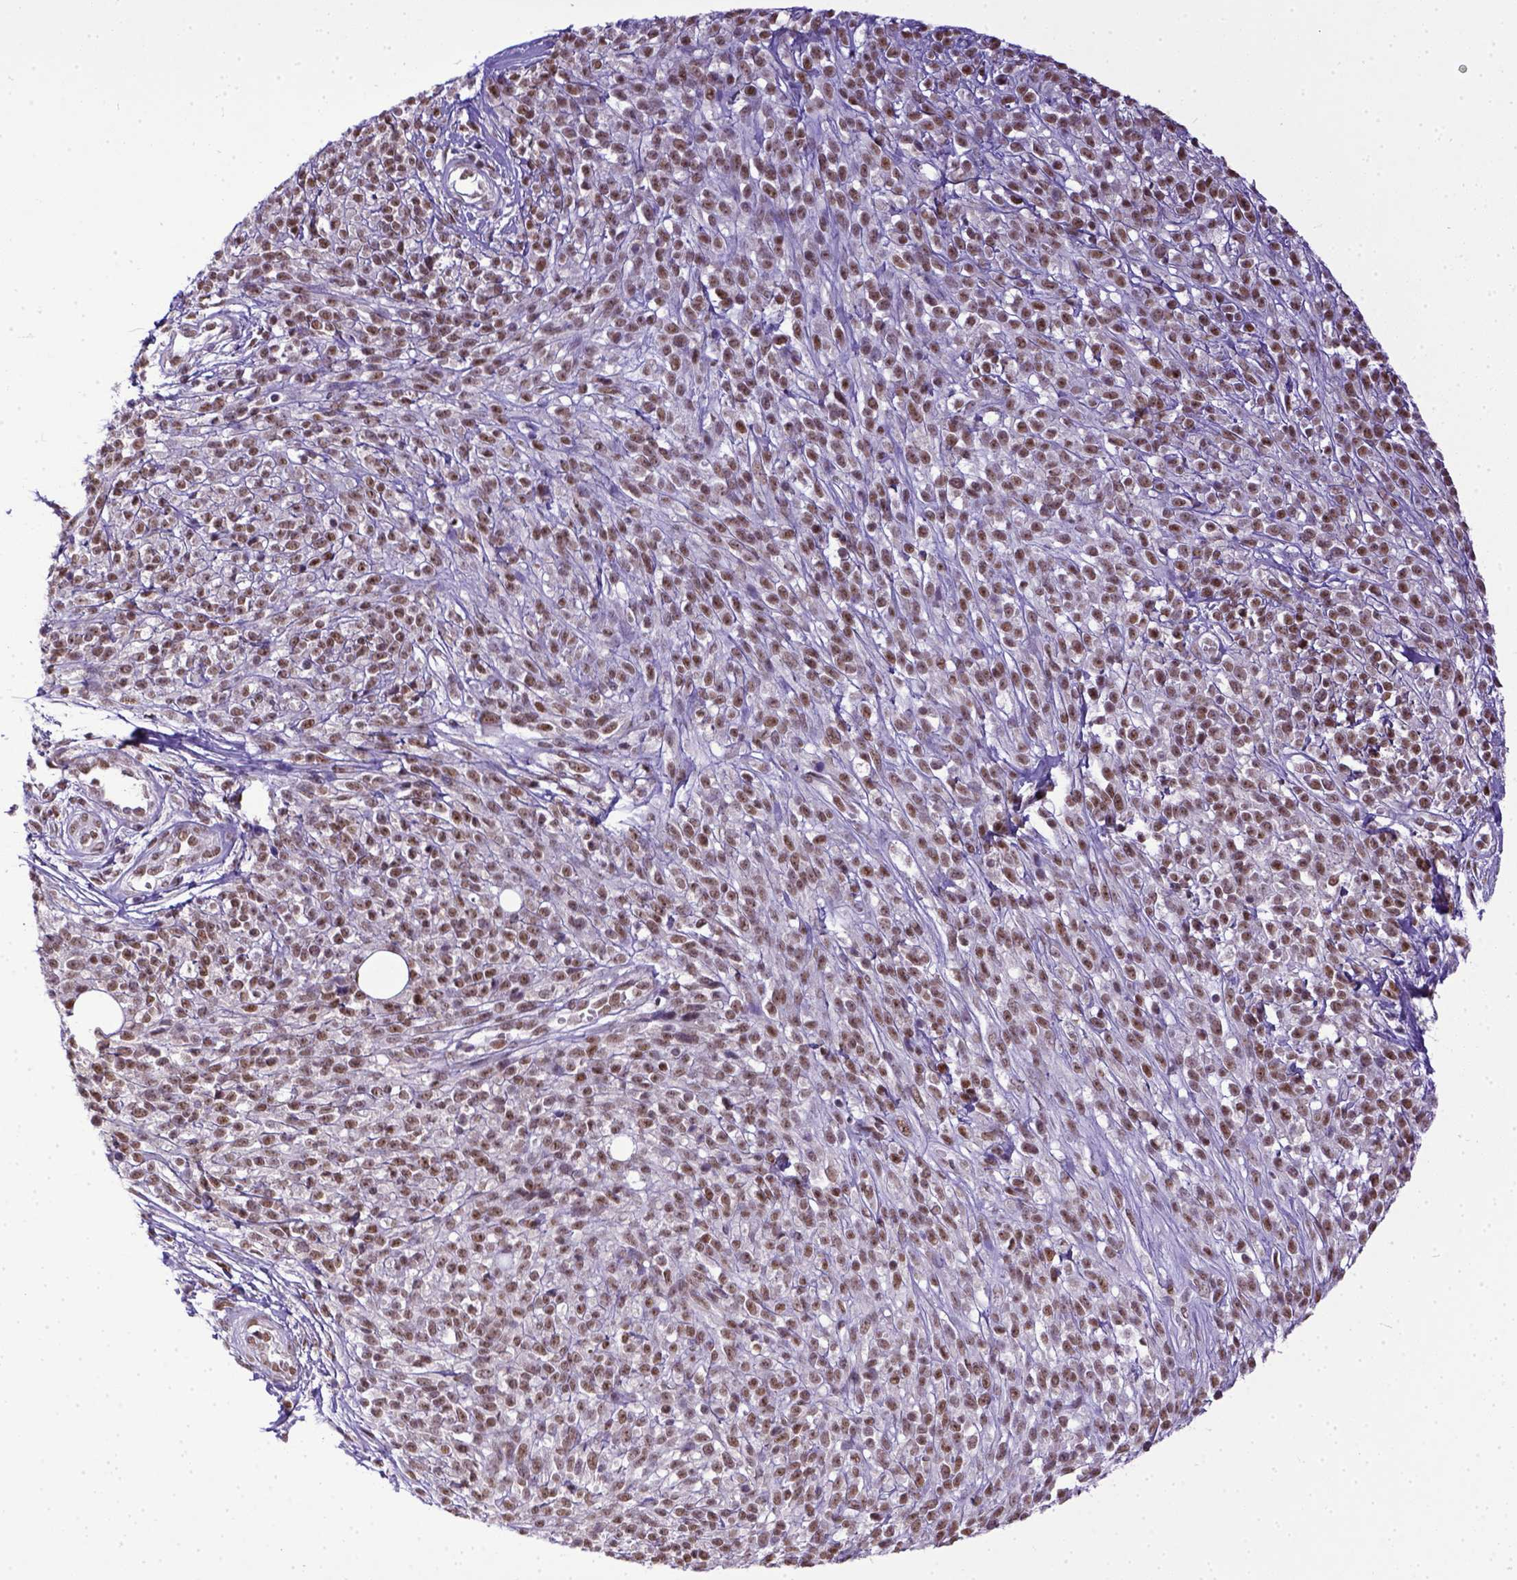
{"staining": {"intensity": "moderate", "quantity": ">75%", "location": "nuclear"}, "tissue": "melanoma", "cell_type": "Tumor cells", "image_type": "cancer", "snomed": [{"axis": "morphology", "description": "Malignant melanoma, NOS"}, {"axis": "topography", "description": "Skin"}, {"axis": "topography", "description": "Skin of trunk"}], "caption": "Immunohistochemical staining of melanoma displays medium levels of moderate nuclear staining in about >75% of tumor cells.", "gene": "ERCC1", "patient": {"sex": "male", "age": 74}}